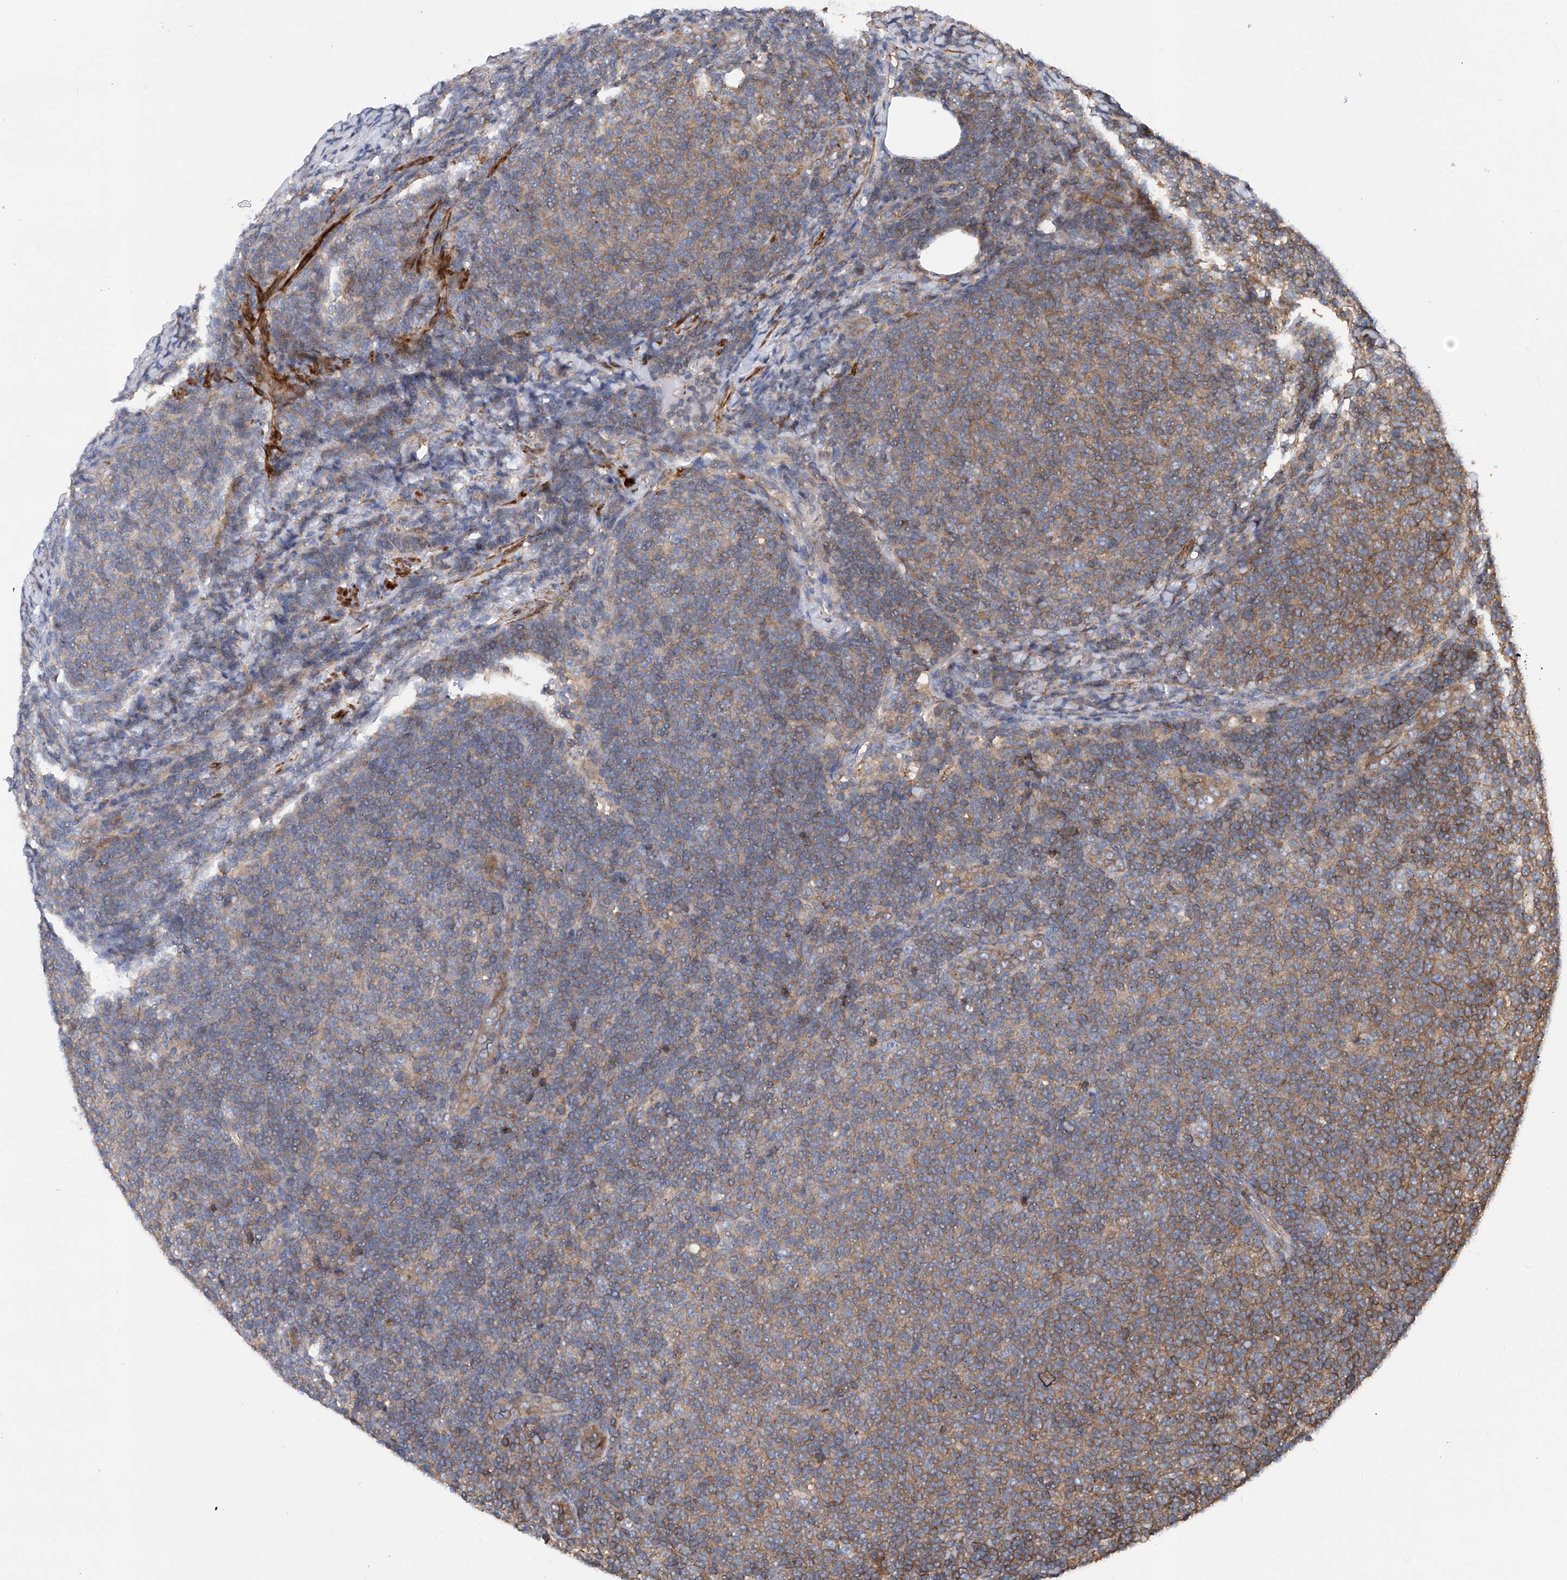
{"staining": {"intensity": "weak", "quantity": "25%-75%", "location": "cytoplasmic/membranous"}, "tissue": "lymphoma", "cell_type": "Tumor cells", "image_type": "cancer", "snomed": [{"axis": "morphology", "description": "Malignant lymphoma, non-Hodgkin's type, Low grade"}, {"axis": "topography", "description": "Lymph node"}], "caption": "An image of low-grade malignant lymphoma, non-Hodgkin's type stained for a protein reveals weak cytoplasmic/membranous brown staining in tumor cells. The protein is shown in brown color, while the nuclei are stained blue.", "gene": "NT5C3A", "patient": {"sex": "male", "age": 66}}